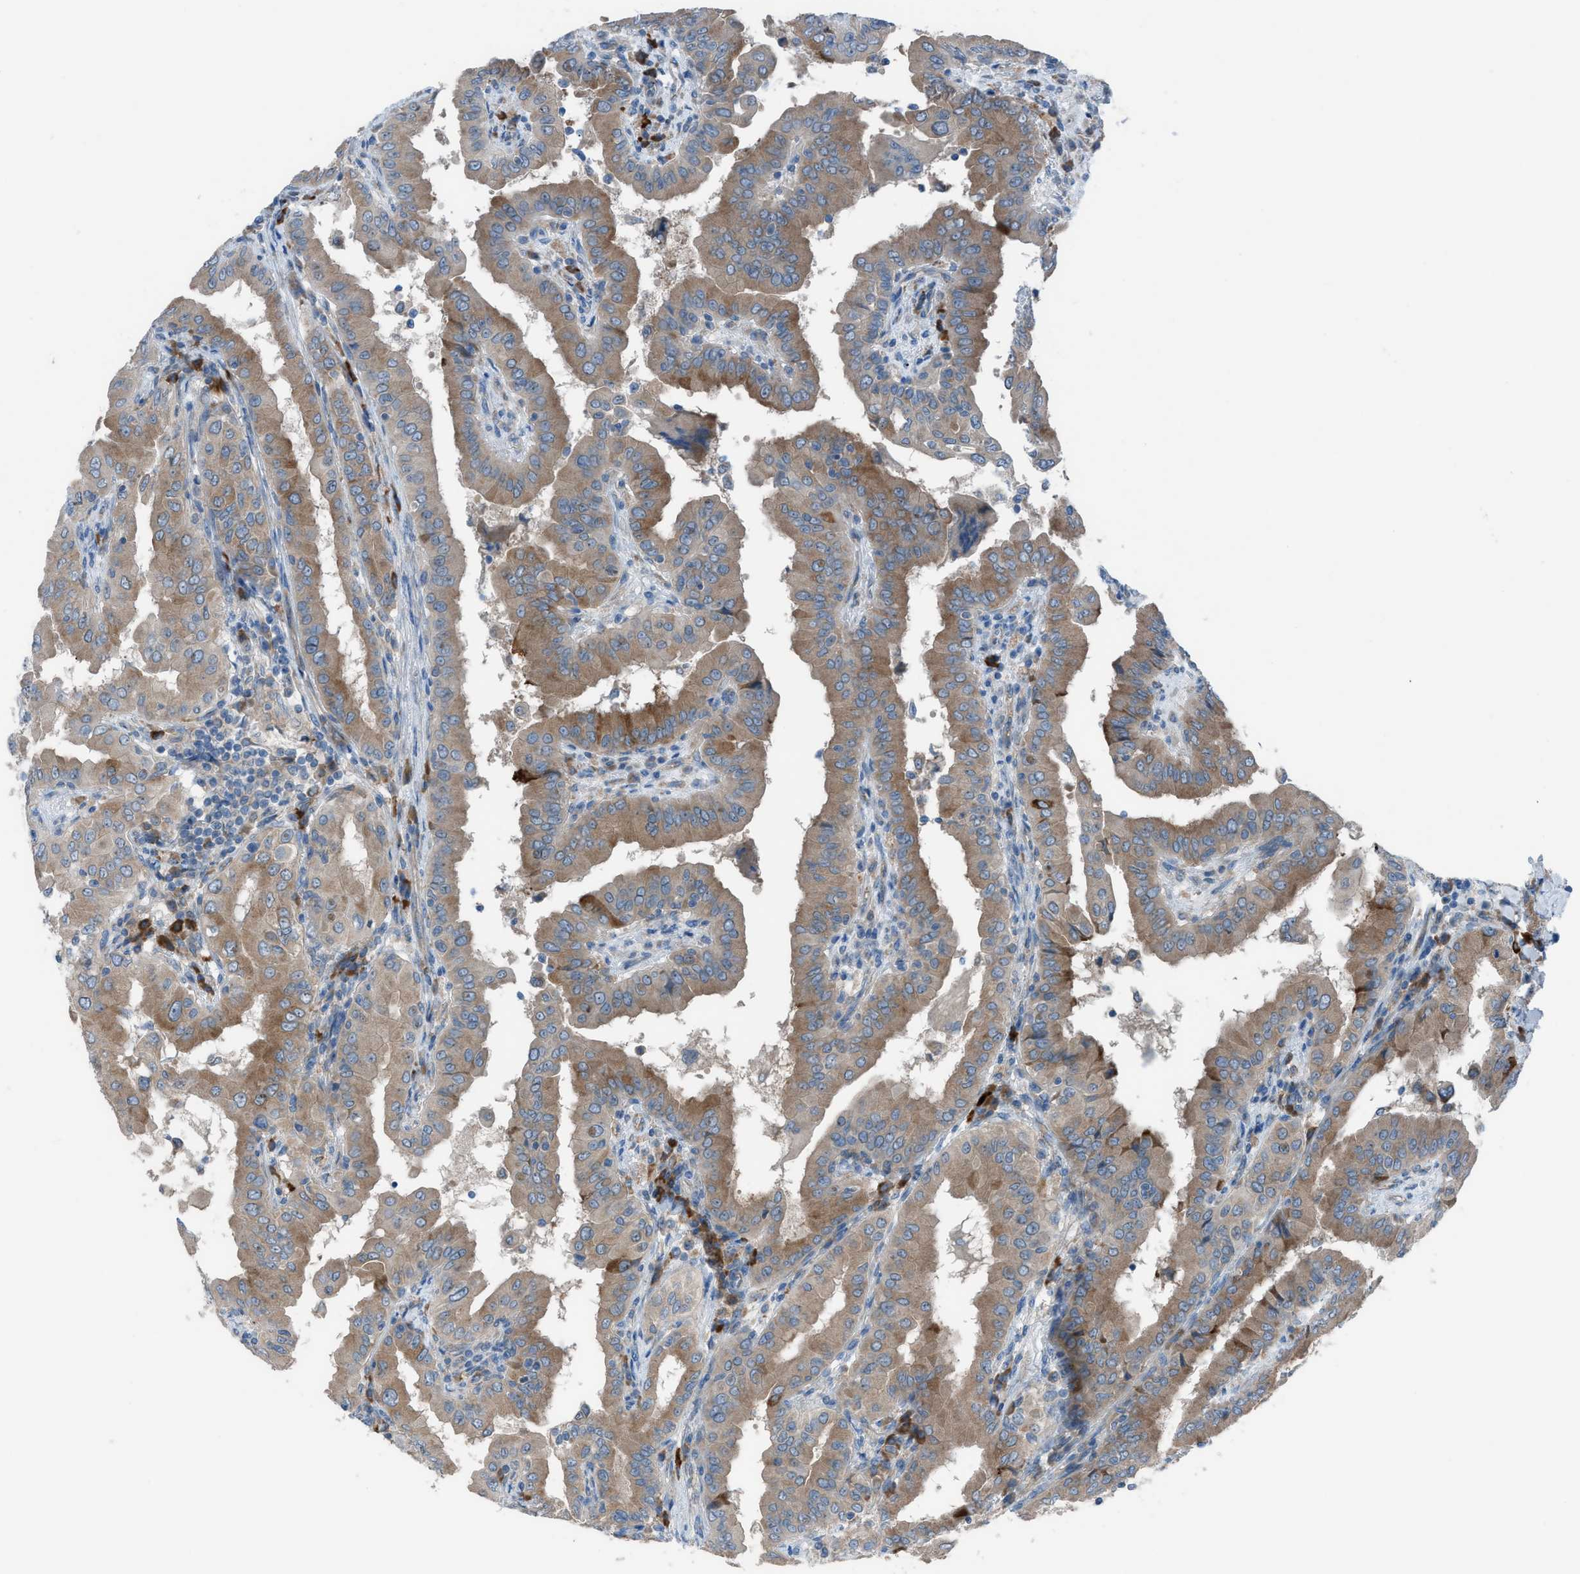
{"staining": {"intensity": "moderate", "quantity": ">75%", "location": "cytoplasmic/membranous"}, "tissue": "thyroid cancer", "cell_type": "Tumor cells", "image_type": "cancer", "snomed": [{"axis": "morphology", "description": "Papillary adenocarcinoma, NOS"}, {"axis": "topography", "description": "Thyroid gland"}], "caption": "This micrograph reveals IHC staining of human thyroid cancer, with medium moderate cytoplasmic/membranous positivity in approximately >75% of tumor cells.", "gene": "HEG1", "patient": {"sex": "male", "age": 33}}